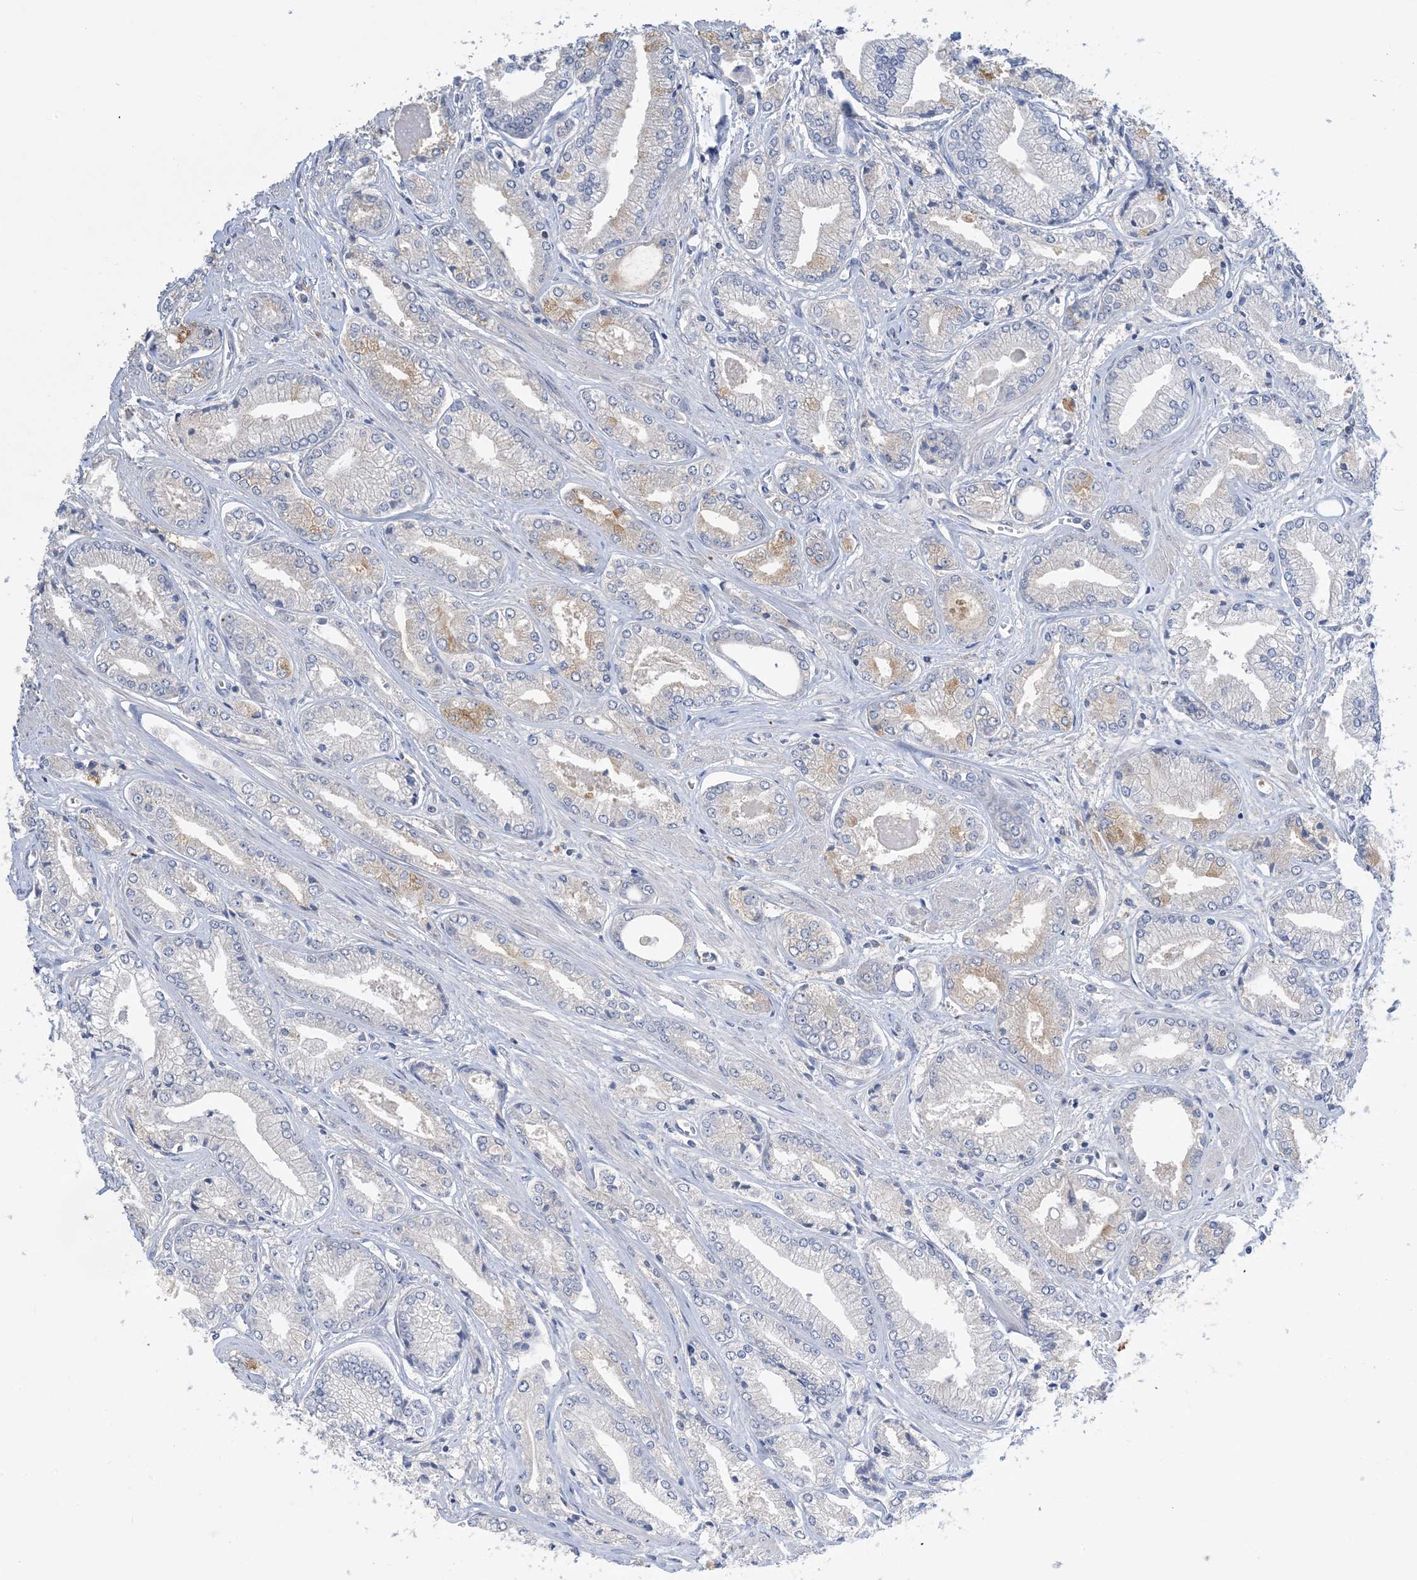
{"staining": {"intensity": "weak", "quantity": "<25%", "location": "cytoplasmic/membranous"}, "tissue": "prostate cancer", "cell_type": "Tumor cells", "image_type": "cancer", "snomed": [{"axis": "morphology", "description": "Adenocarcinoma, Low grade"}, {"axis": "topography", "description": "Prostate"}], "caption": "This is an immunohistochemistry photomicrograph of prostate adenocarcinoma (low-grade). There is no staining in tumor cells.", "gene": "KPRP", "patient": {"sex": "male", "age": 60}}